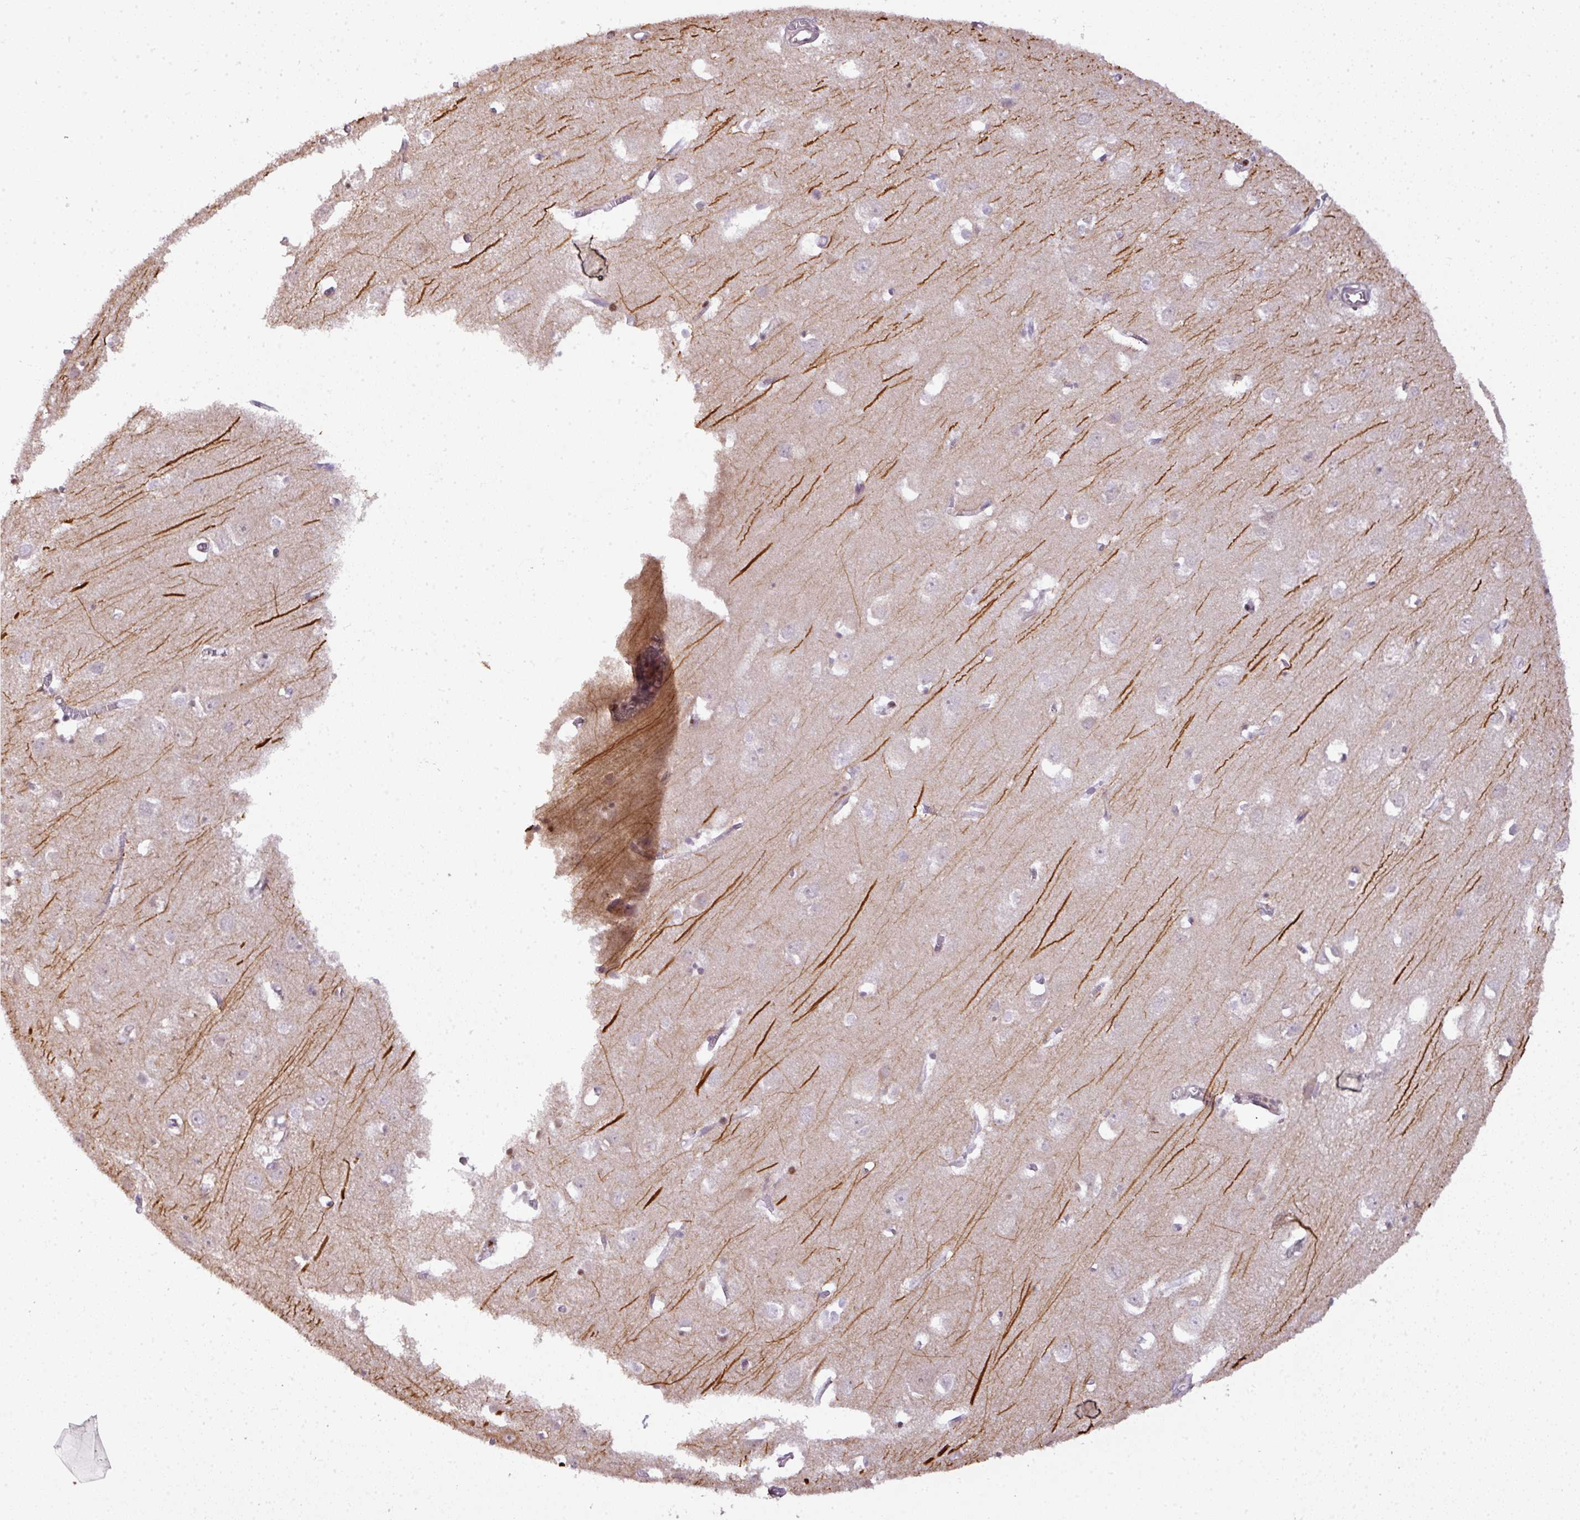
{"staining": {"intensity": "moderate", "quantity": "<25%", "location": "nuclear"}, "tissue": "cerebral cortex", "cell_type": "Endothelial cells", "image_type": "normal", "snomed": [{"axis": "morphology", "description": "Normal tissue, NOS"}, {"axis": "topography", "description": "Cerebral cortex"}], "caption": "Moderate nuclear staining is appreciated in about <25% of endothelial cells in benign cerebral cortex.", "gene": "MYSM1", "patient": {"sex": "male", "age": 70}}